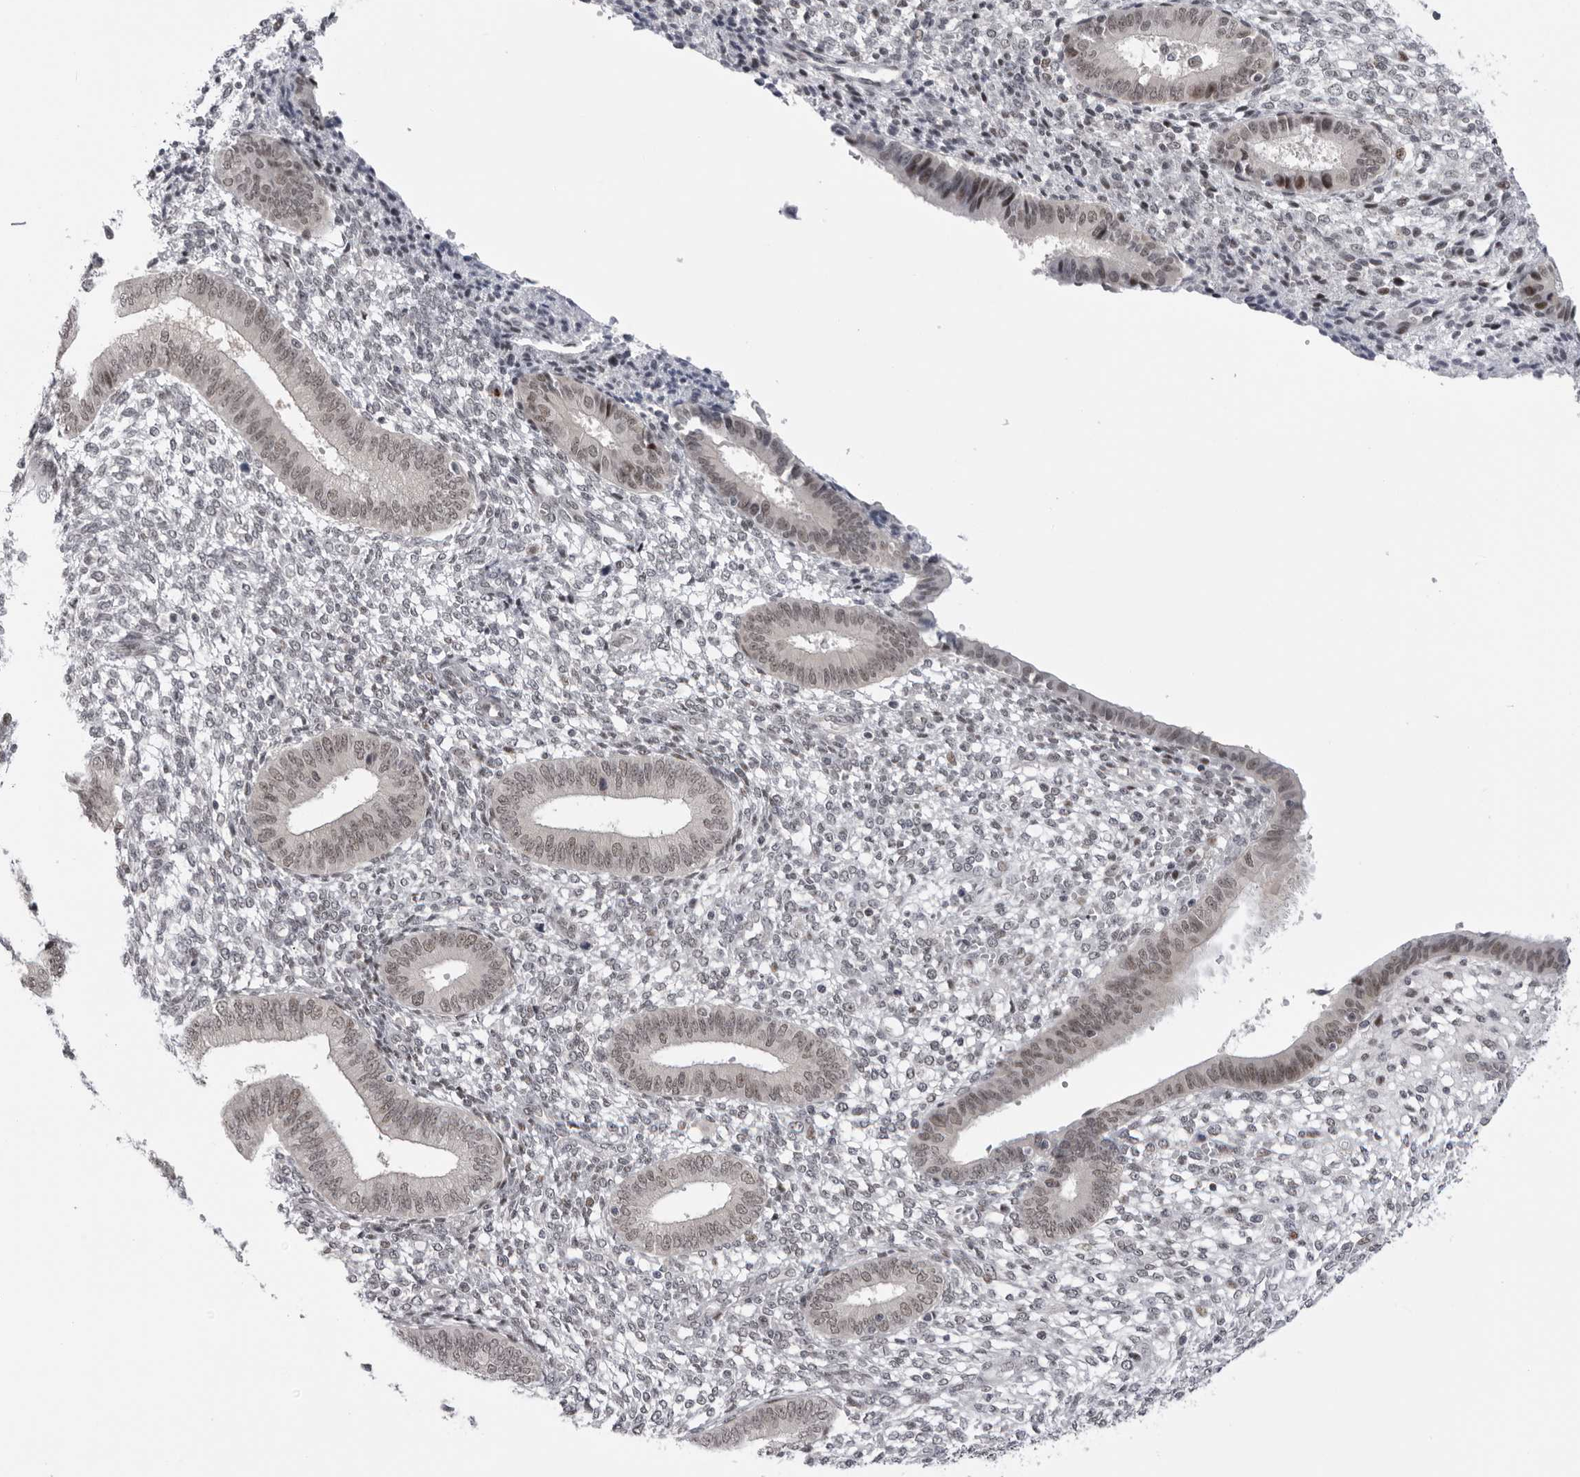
{"staining": {"intensity": "moderate", "quantity": "<25%", "location": "nuclear"}, "tissue": "endometrium", "cell_type": "Cells in endometrial stroma", "image_type": "normal", "snomed": [{"axis": "morphology", "description": "Normal tissue, NOS"}, {"axis": "topography", "description": "Endometrium"}], "caption": "The image displays staining of benign endometrium, revealing moderate nuclear protein staining (brown color) within cells in endometrial stroma.", "gene": "ALPK2", "patient": {"sex": "female", "age": 46}}